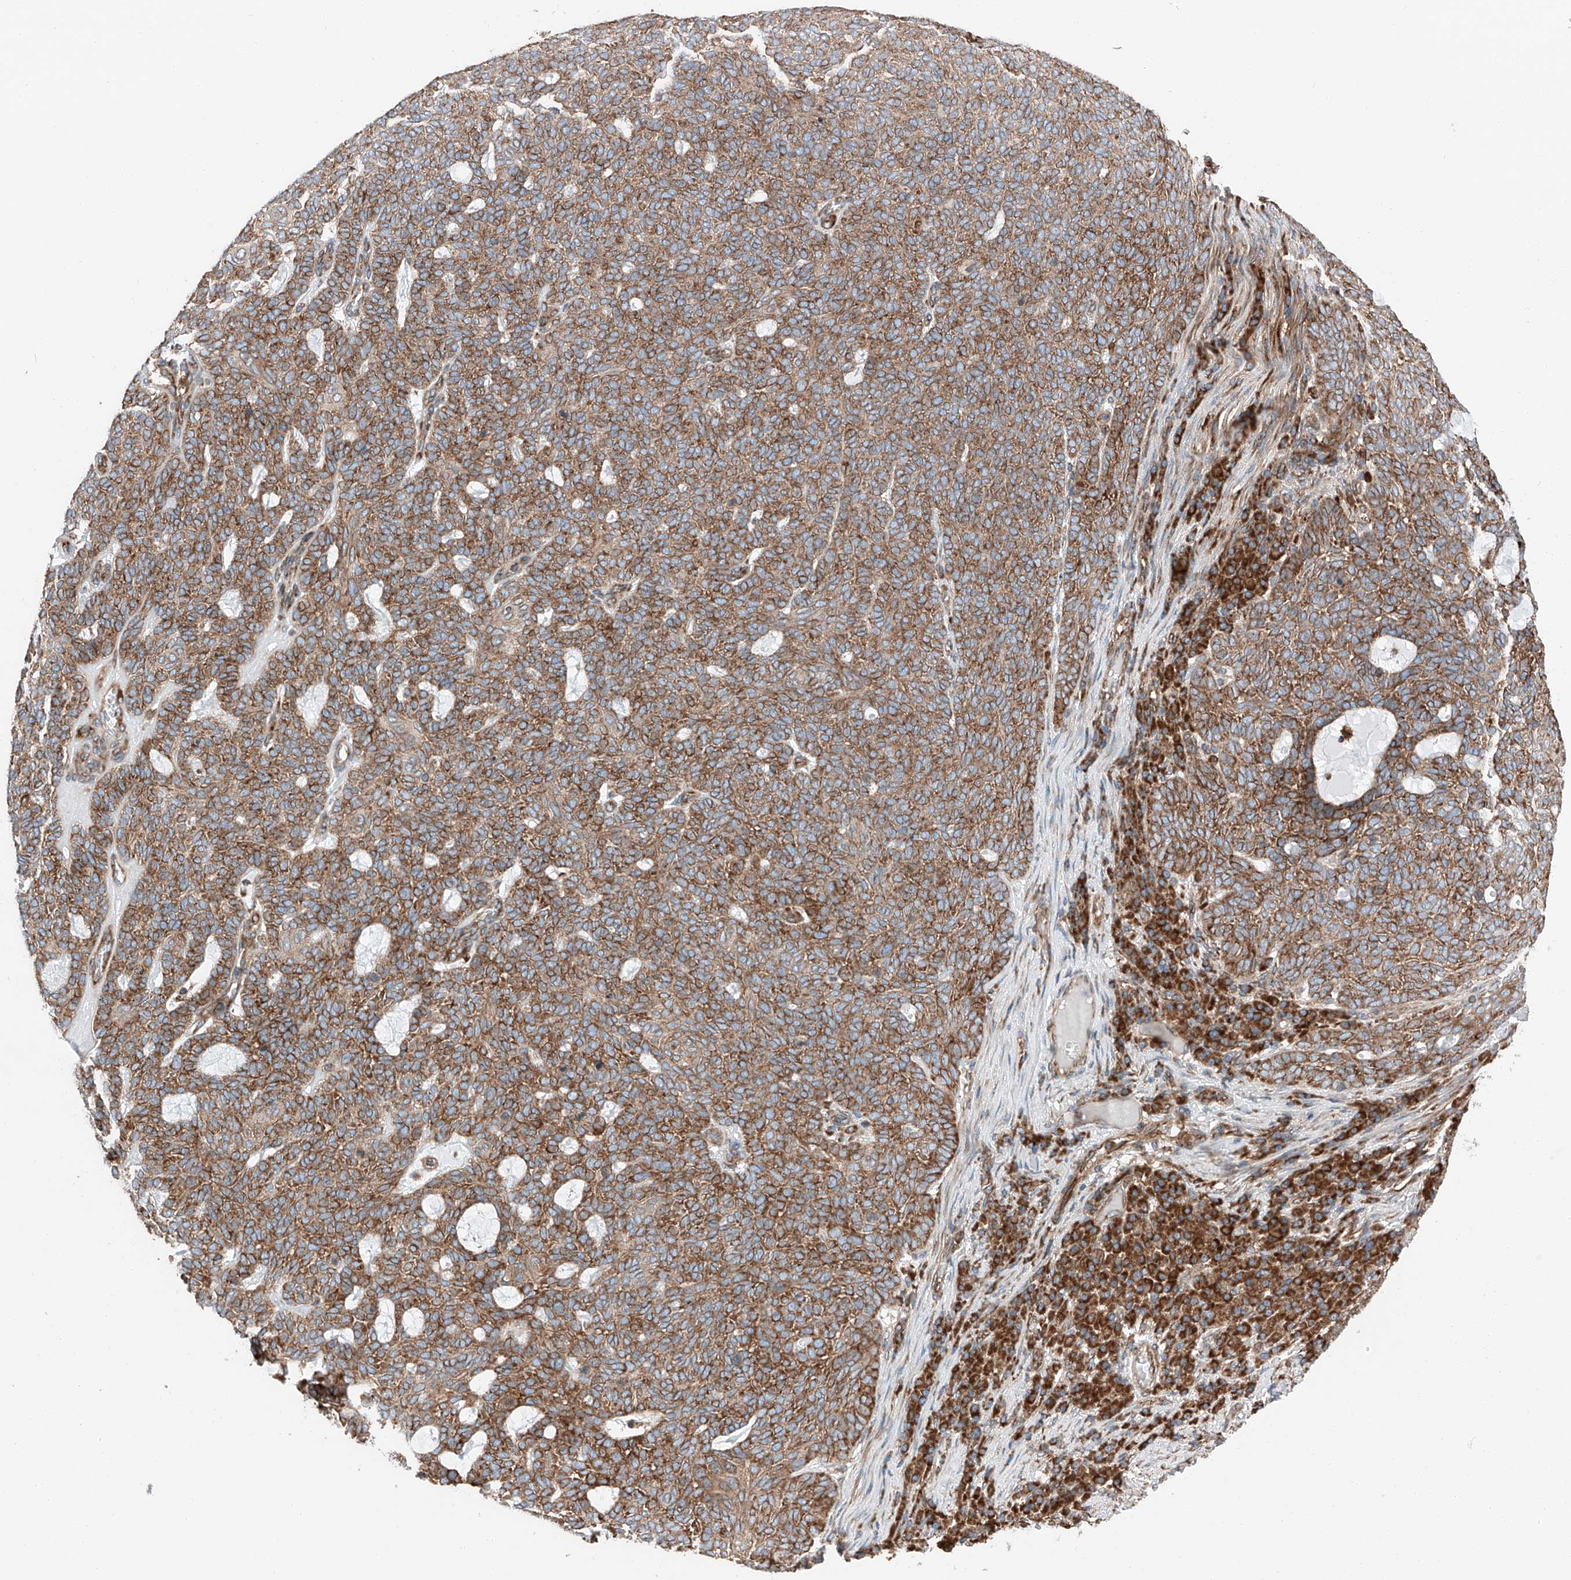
{"staining": {"intensity": "moderate", "quantity": ">75%", "location": "cytoplasmic/membranous"}, "tissue": "skin cancer", "cell_type": "Tumor cells", "image_type": "cancer", "snomed": [{"axis": "morphology", "description": "Squamous cell carcinoma, NOS"}, {"axis": "topography", "description": "Skin"}], "caption": "Protein expression analysis of human squamous cell carcinoma (skin) reveals moderate cytoplasmic/membranous staining in approximately >75% of tumor cells.", "gene": "ZC3H15", "patient": {"sex": "female", "age": 90}}